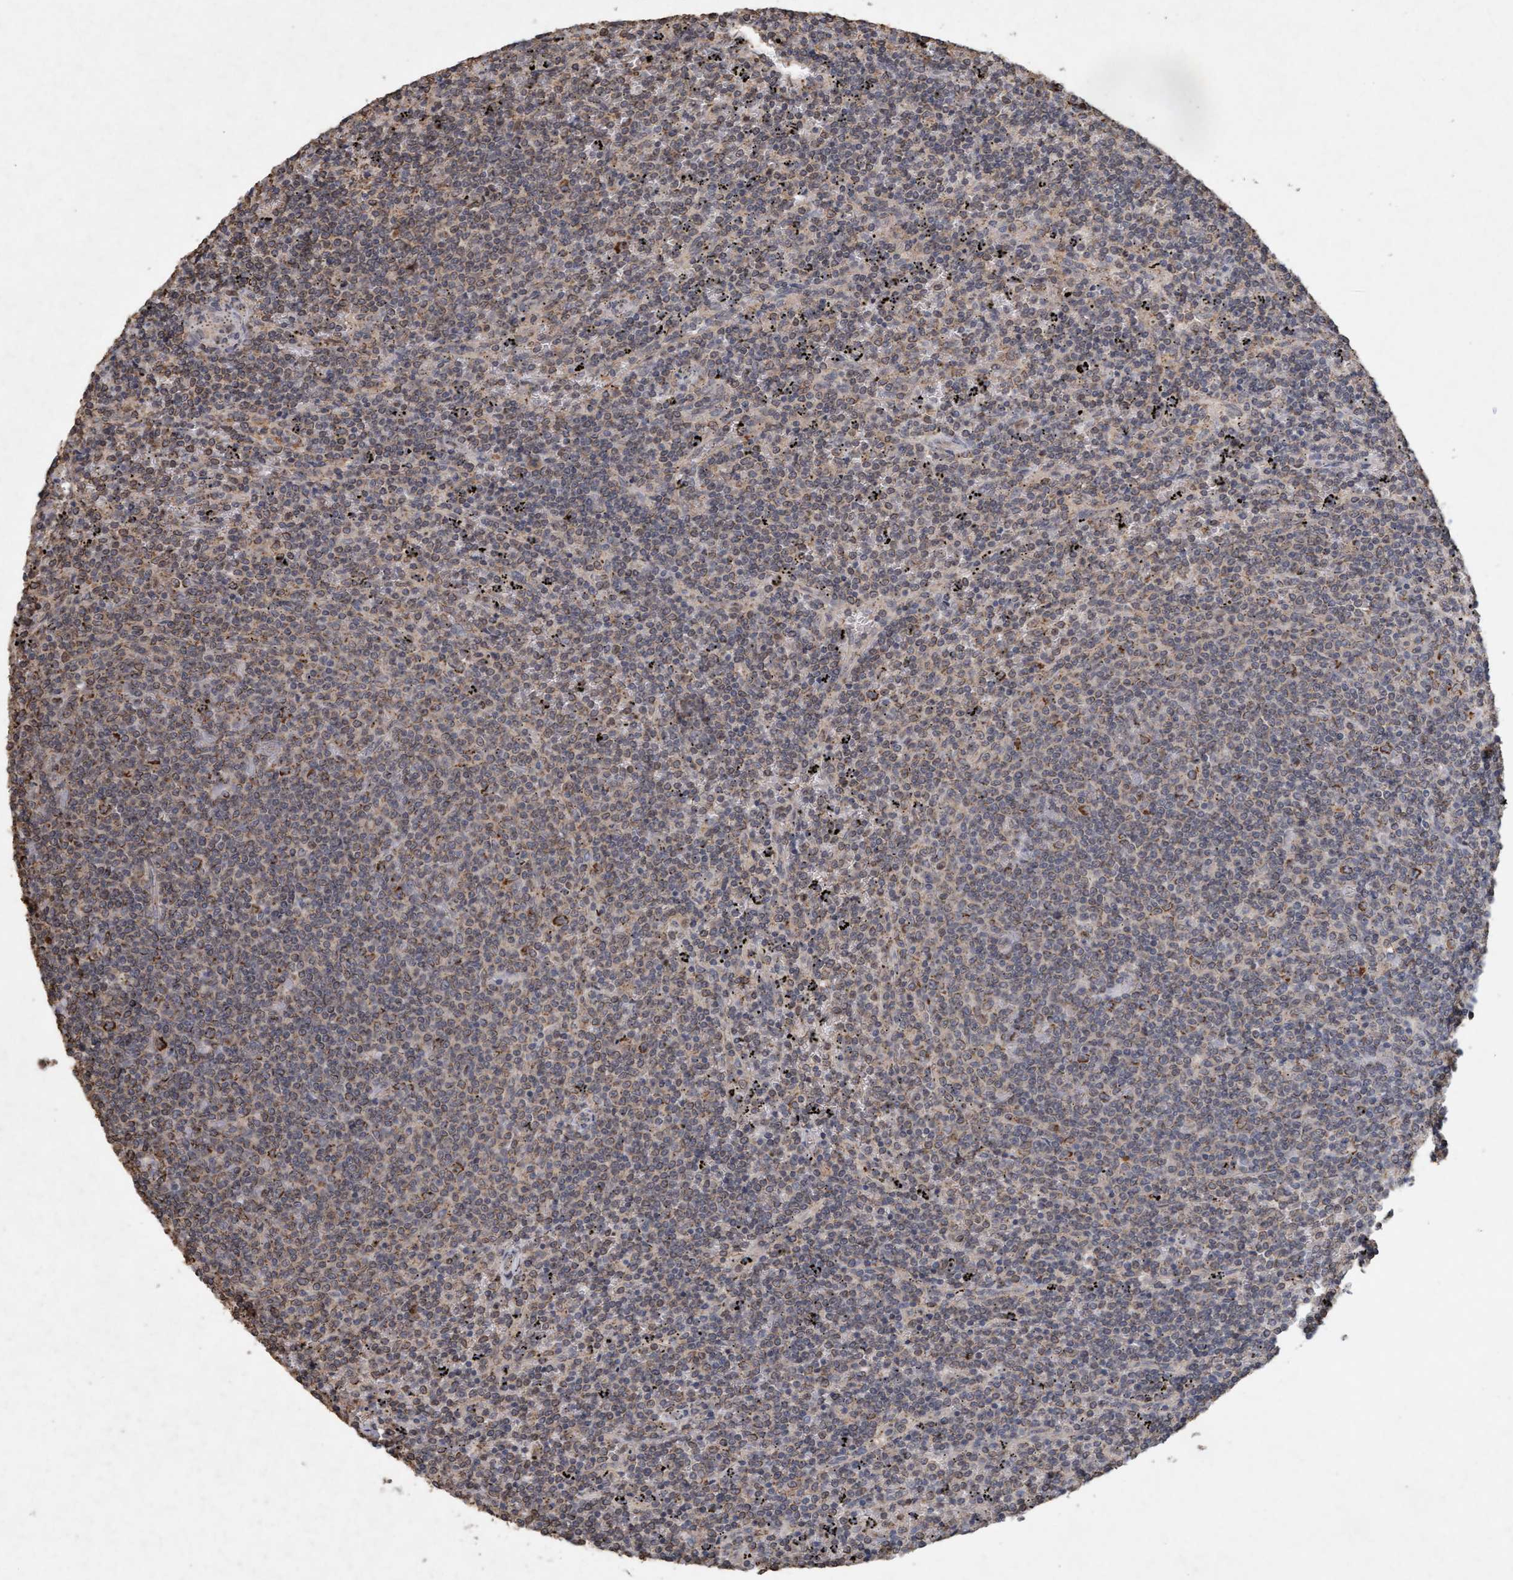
{"staining": {"intensity": "moderate", "quantity": "<25%", "location": "cytoplasmic/membranous"}, "tissue": "lymphoma", "cell_type": "Tumor cells", "image_type": "cancer", "snomed": [{"axis": "morphology", "description": "Malignant lymphoma, non-Hodgkin's type, Low grade"}, {"axis": "topography", "description": "Spleen"}], "caption": "A histopathology image of human low-grade malignant lymphoma, non-Hodgkin's type stained for a protein displays moderate cytoplasmic/membranous brown staining in tumor cells. (Stains: DAB (3,3'-diaminobenzidine) in brown, nuclei in blue, Microscopy: brightfield microscopy at high magnification).", "gene": "VSIG8", "patient": {"sex": "female", "age": 50}}